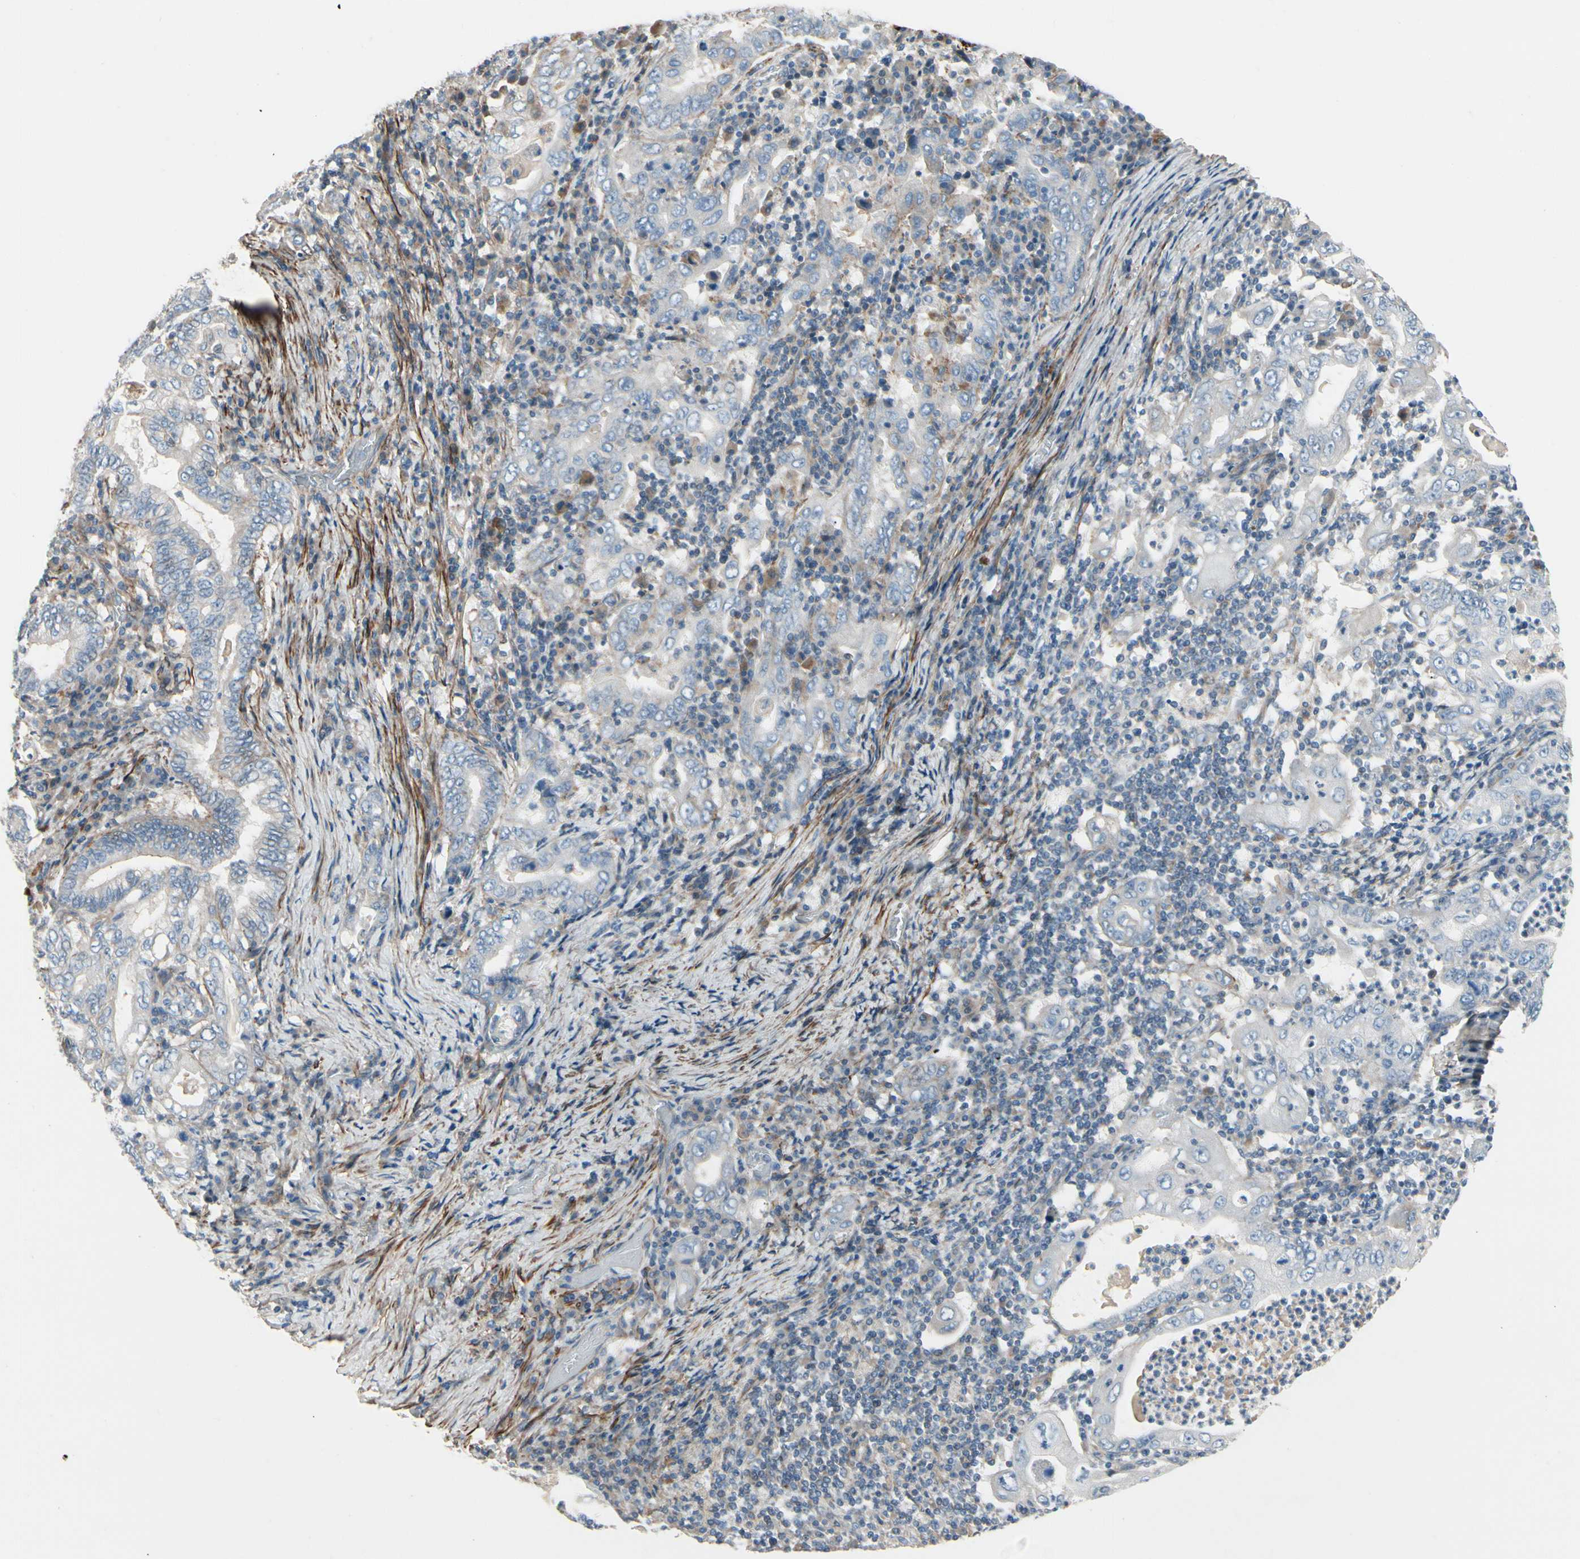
{"staining": {"intensity": "negative", "quantity": "none", "location": "none"}, "tissue": "stomach cancer", "cell_type": "Tumor cells", "image_type": "cancer", "snomed": [{"axis": "morphology", "description": "Normal tissue, NOS"}, {"axis": "morphology", "description": "Adenocarcinoma, NOS"}, {"axis": "topography", "description": "Esophagus"}, {"axis": "topography", "description": "Stomach, upper"}, {"axis": "topography", "description": "Peripheral nerve tissue"}], "caption": "Tumor cells are negative for brown protein staining in stomach adenocarcinoma.", "gene": "TPM1", "patient": {"sex": "male", "age": 62}}